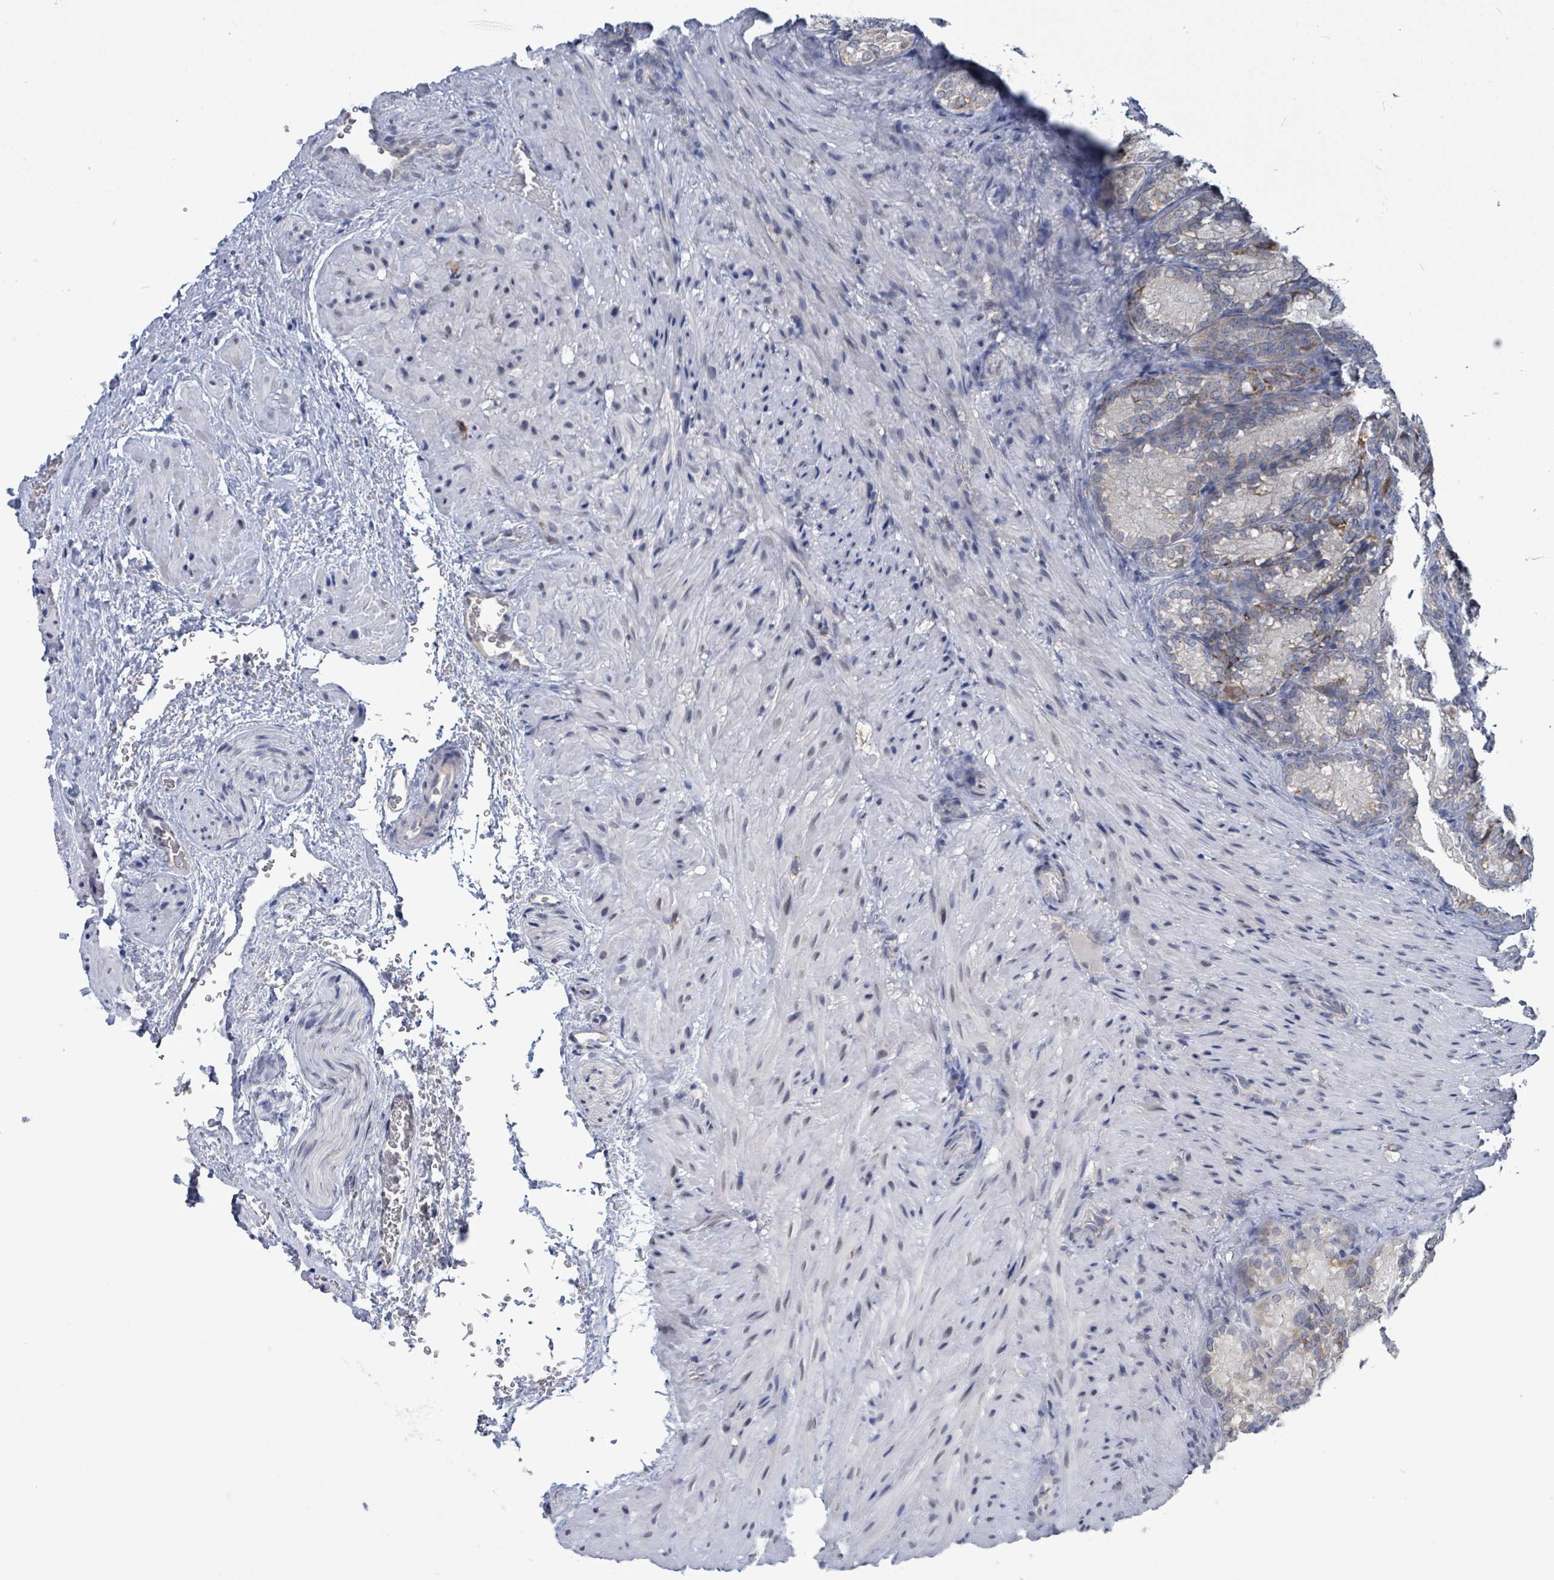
{"staining": {"intensity": "negative", "quantity": "none", "location": "none"}, "tissue": "seminal vesicle", "cell_type": "Glandular cells", "image_type": "normal", "snomed": [{"axis": "morphology", "description": "Normal tissue, NOS"}, {"axis": "topography", "description": "Seminal veicle"}], "caption": "Immunohistochemical staining of normal human seminal vesicle demonstrates no significant staining in glandular cells.", "gene": "COQ10B", "patient": {"sex": "male", "age": 58}}